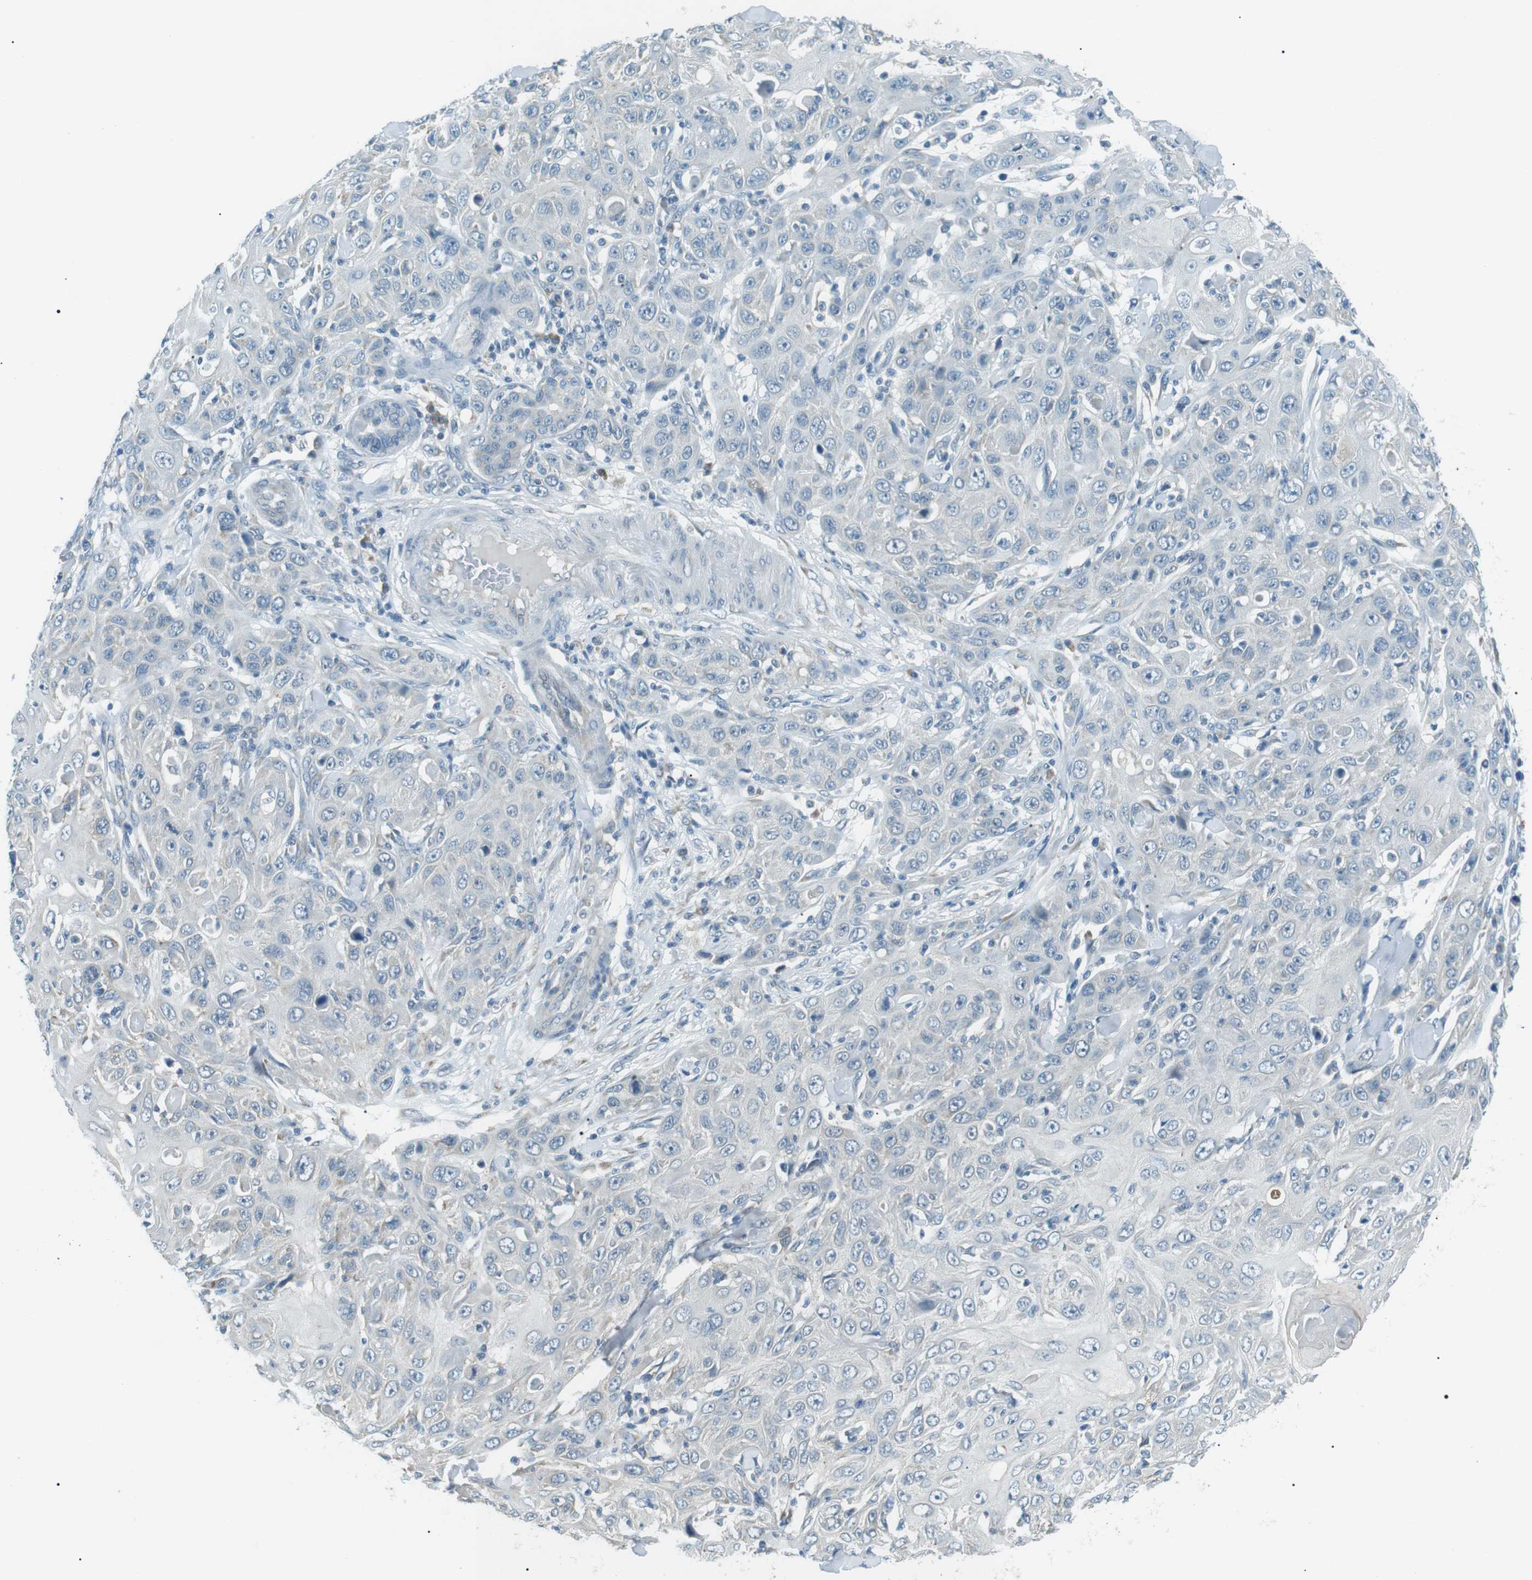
{"staining": {"intensity": "negative", "quantity": "none", "location": "none"}, "tissue": "skin cancer", "cell_type": "Tumor cells", "image_type": "cancer", "snomed": [{"axis": "morphology", "description": "Squamous cell carcinoma, NOS"}, {"axis": "topography", "description": "Skin"}], "caption": "Immunohistochemical staining of human skin cancer (squamous cell carcinoma) demonstrates no significant expression in tumor cells.", "gene": "SERPINB2", "patient": {"sex": "female", "age": 88}}